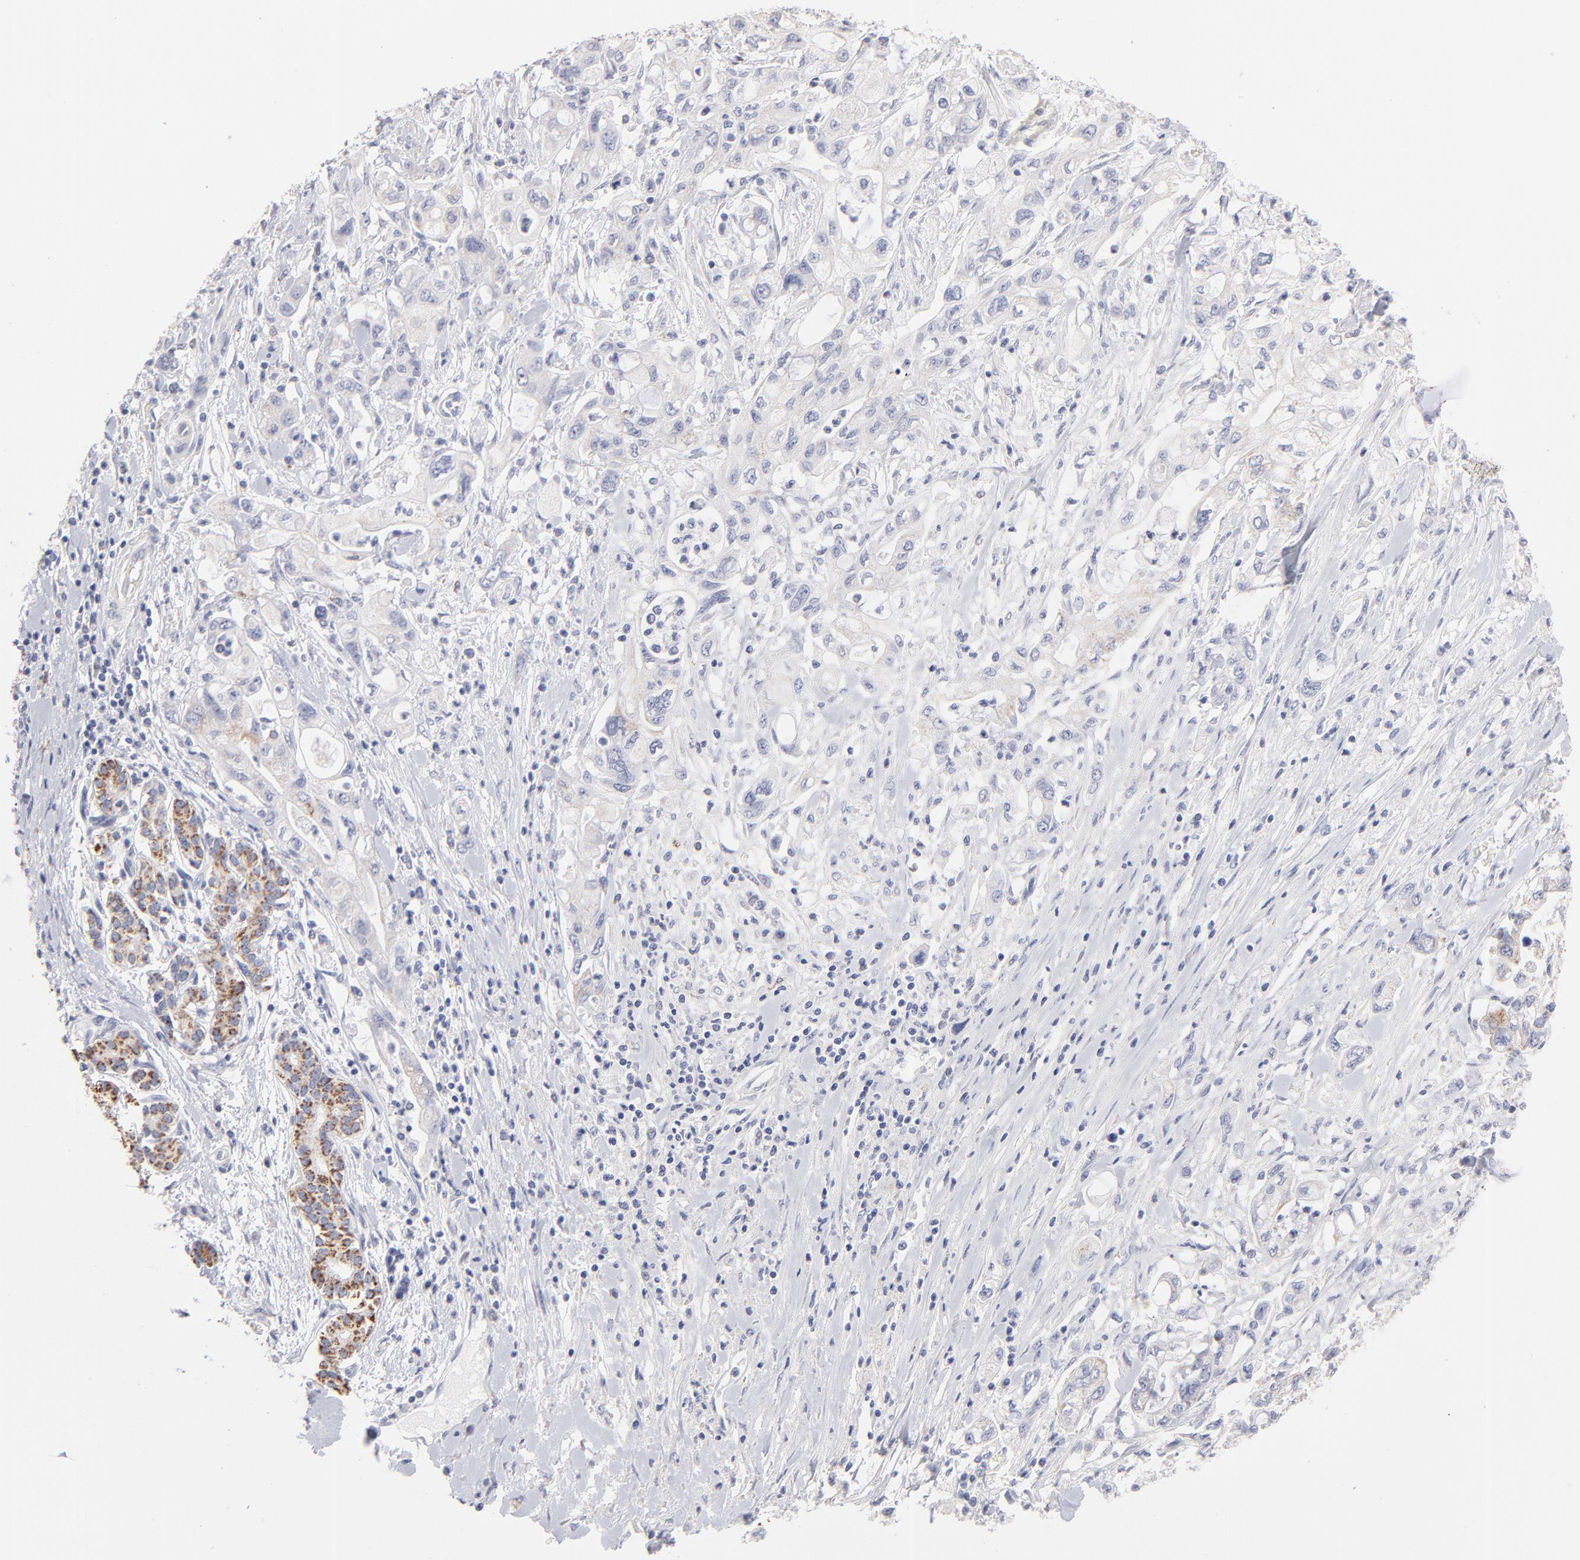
{"staining": {"intensity": "weak", "quantity": ">75%", "location": "cytoplasmic/membranous"}, "tissue": "pancreatic cancer", "cell_type": "Tumor cells", "image_type": "cancer", "snomed": [{"axis": "morphology", "description": "Adenocarcinoma, NOS"}, {"axis": "topography", "description": "Pancreas"}], "caption": "DAB immunohistochemical staining of pancreatic adenocarcinoma reveals weak cytoplasmic/membranous protein staining in about >75% of tumor cells.", "gene": "TST", "patient": {"sex": "male", "age": 79}}